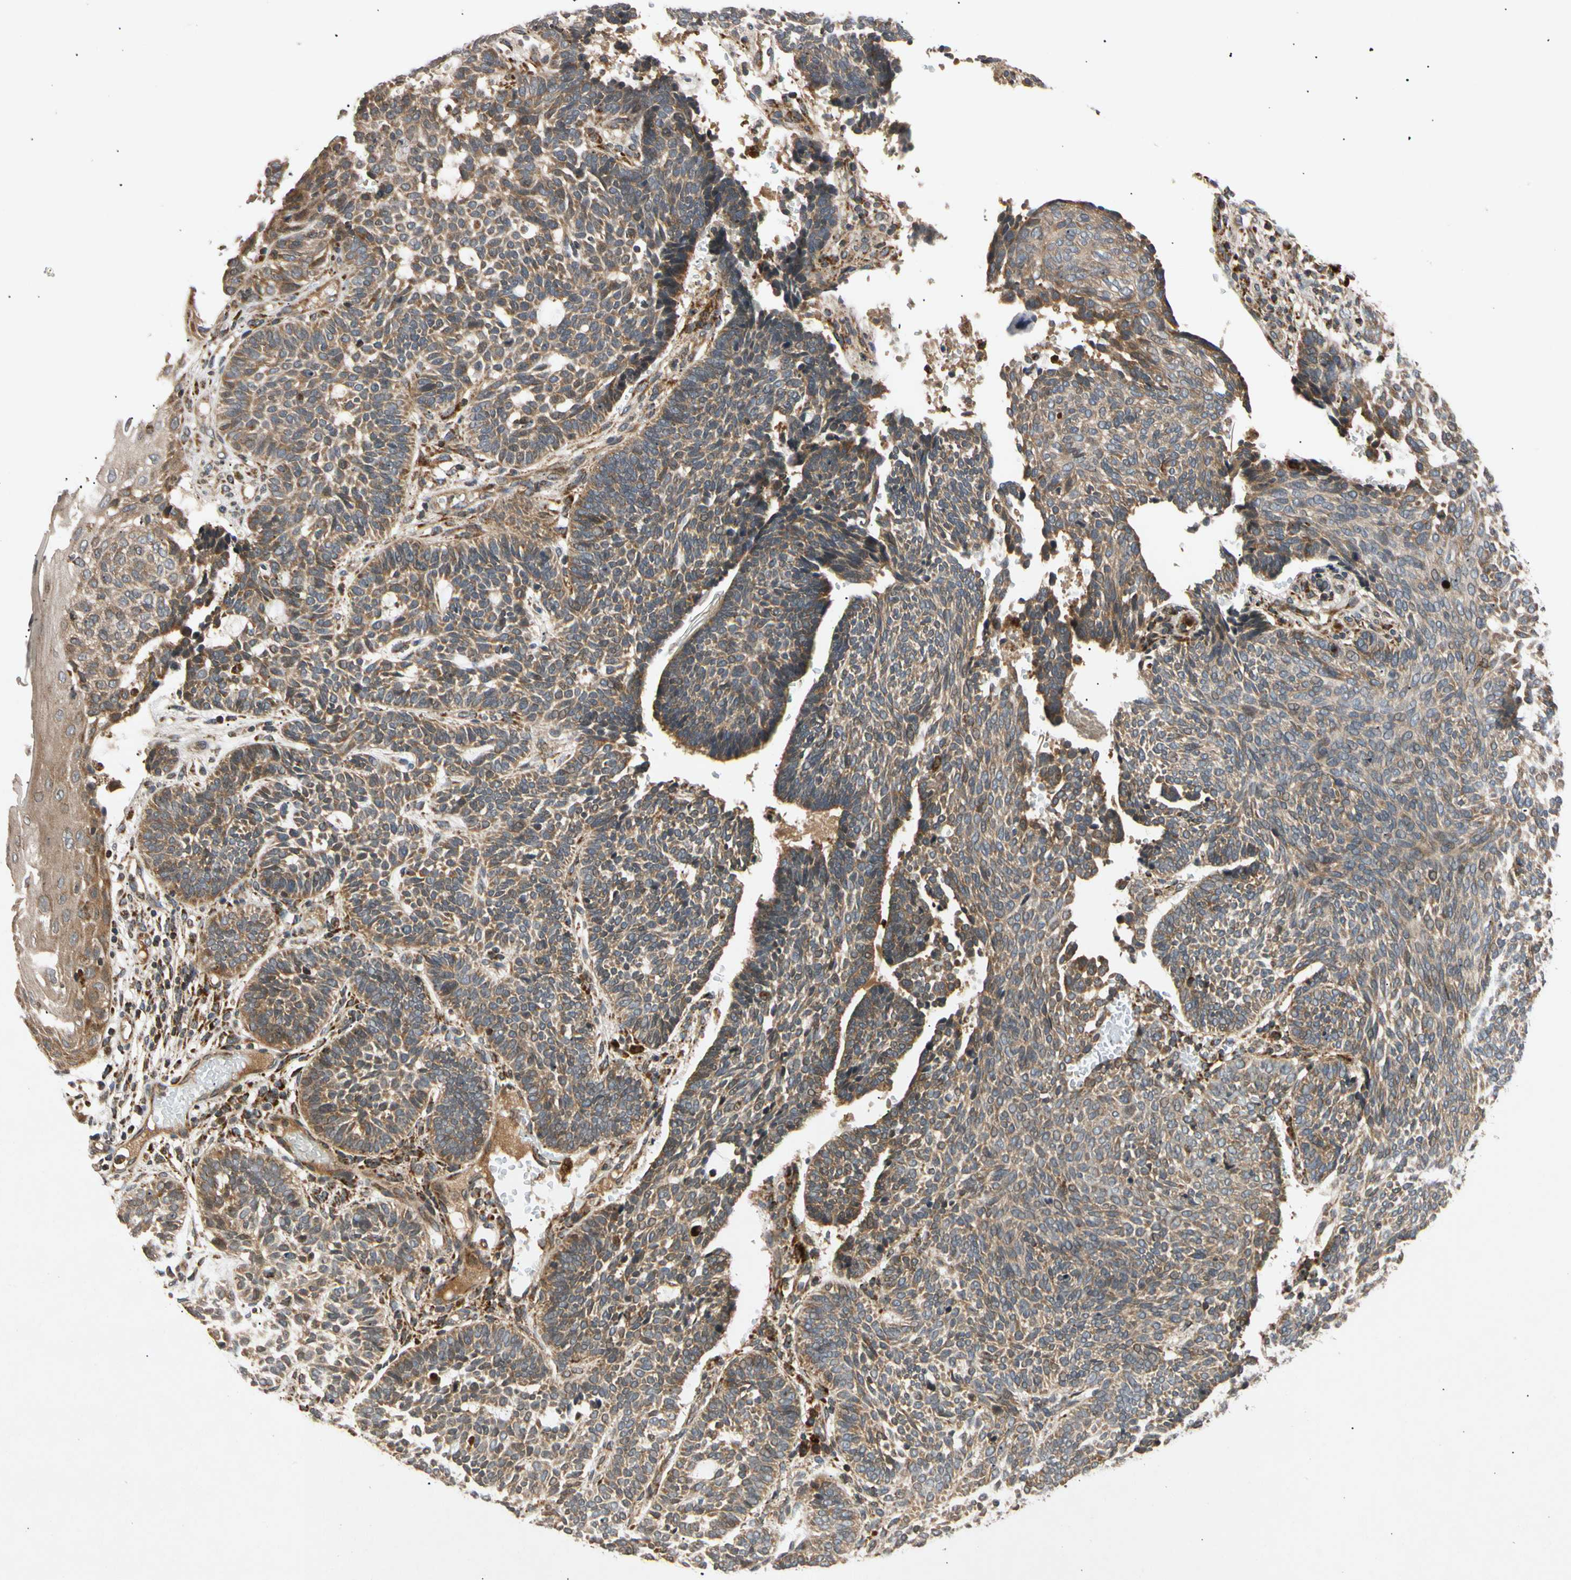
{"staining": {"intensity": "moderate", "quantity": ">75%", "location": "cytoplasmic/membranous"}, "tissue": "skin cancer", "cell_type": "Tumor cells", "image_type": "cancer", "snomed": [{"axis": "morphology", "description": "Normal tissue, NOS"}, {"axis": "morphology", "description": "Basal cell carcinoma"}, {"axis": "topography", "description": "Skin"}], "caption": "An image of human skin basal cell carcinoma stained for a protein exhibits moderate cytoplasmic/membranous brown staining in tumor cells.", "gene": "MRPS22", "patient": {"sex": "male", "age": 87}}